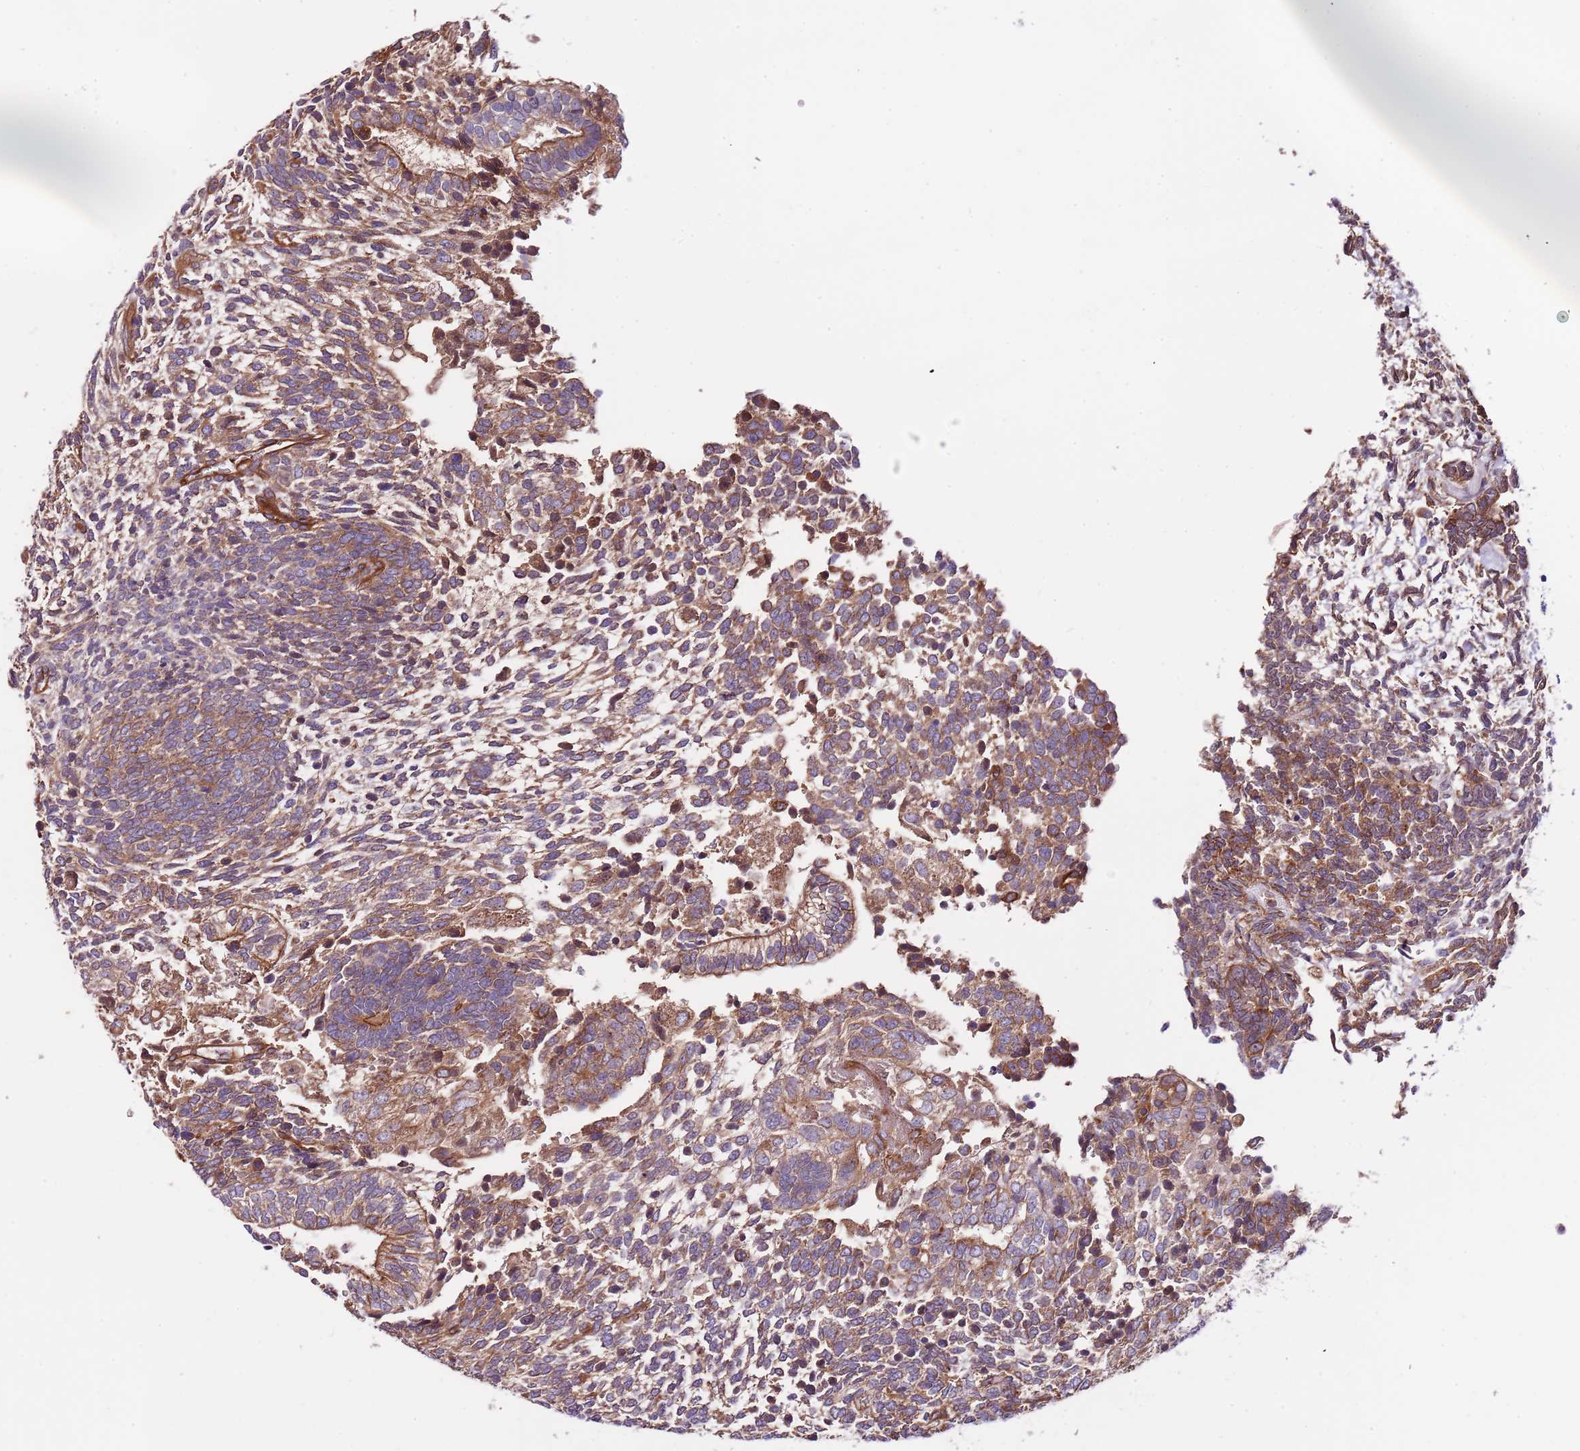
{"staining": {"intensity": "moderate", "quantity": ">75%", "location": "cytoplasmic/membranous"}, "tissue": "testis cancer", "cell_type": "Tumor cells", "image_type": "cancer", "snomed": [{"axis": "morphology", "description": "Carcinoma, Embryonal, NOS"}, {"axis": "topography", "description": "Testis"}], "caption": "Testis cancer tissue exhibits moderate cytoplasmic/membranous positivity in about >75% of tumor cells", "gene": "DOCK6", "patient": {"sex": "male", "age": 23}}